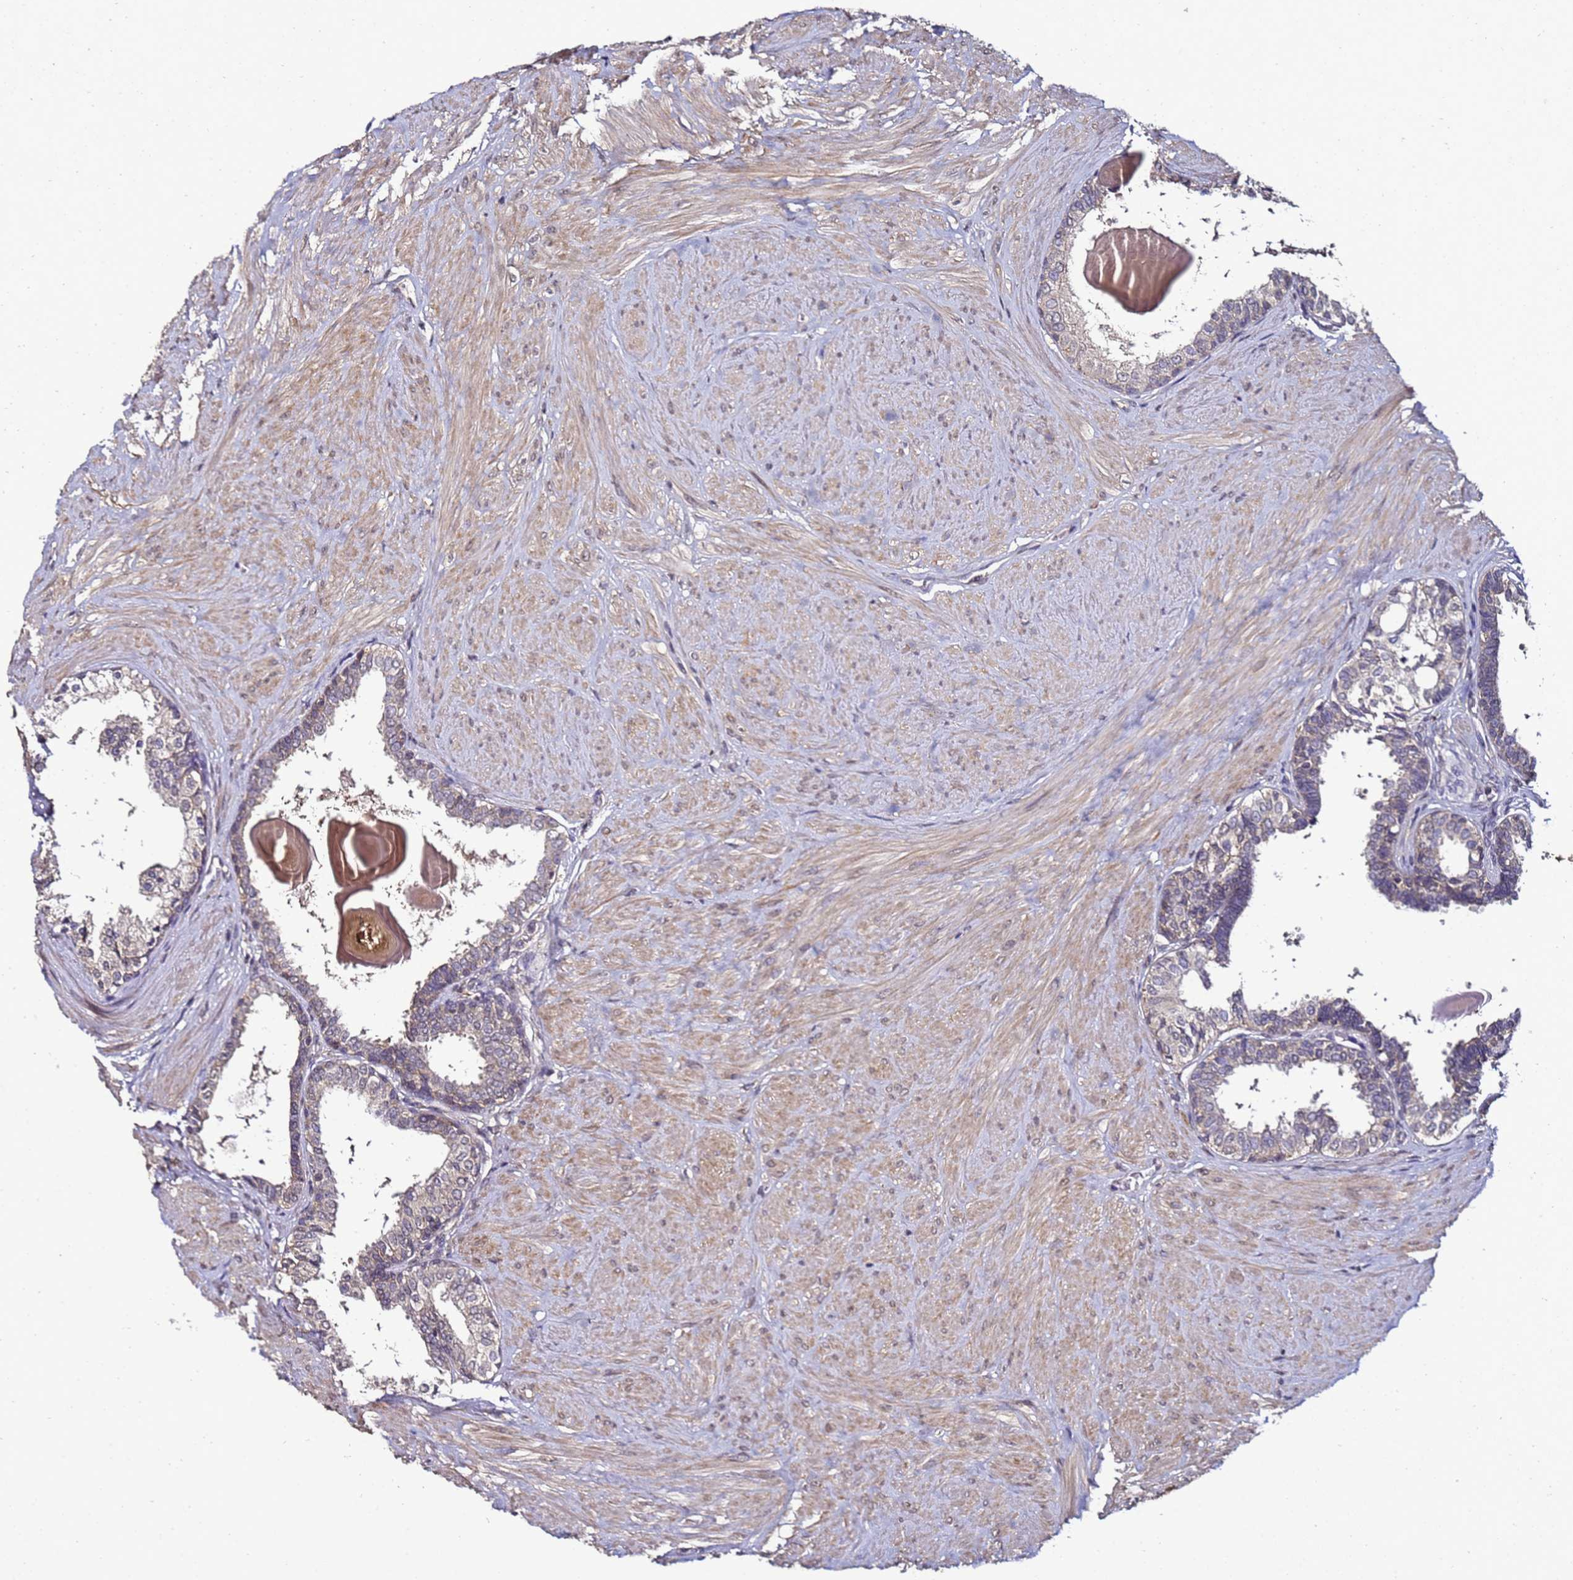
{"staining": {"intensity": "moderate", "quantity": "25%-75%", "location": "cytoplasmic/membranous"}, "tissue": "prostate", "cell_type": "Glandular cells", "image_type": "normal", "snomed": [{"axis": "morphology", "description": "Normal tissue, NOS"}, {"axis": "topography", "description": "Prostate"}], "caption": "Protein staining by IHC exhibits moderate cytoplasmic/membranous positivity in about 25%-75% of glandular cells in benign prostate. Using DAB (3,3'-diaminobenzidine) (brown) and hematoxylin (blue) stains, captured at high magnification using brightfield microscopy.", "gene": "ANKRD17", "patient": {"sex": "male", "age": 48}}